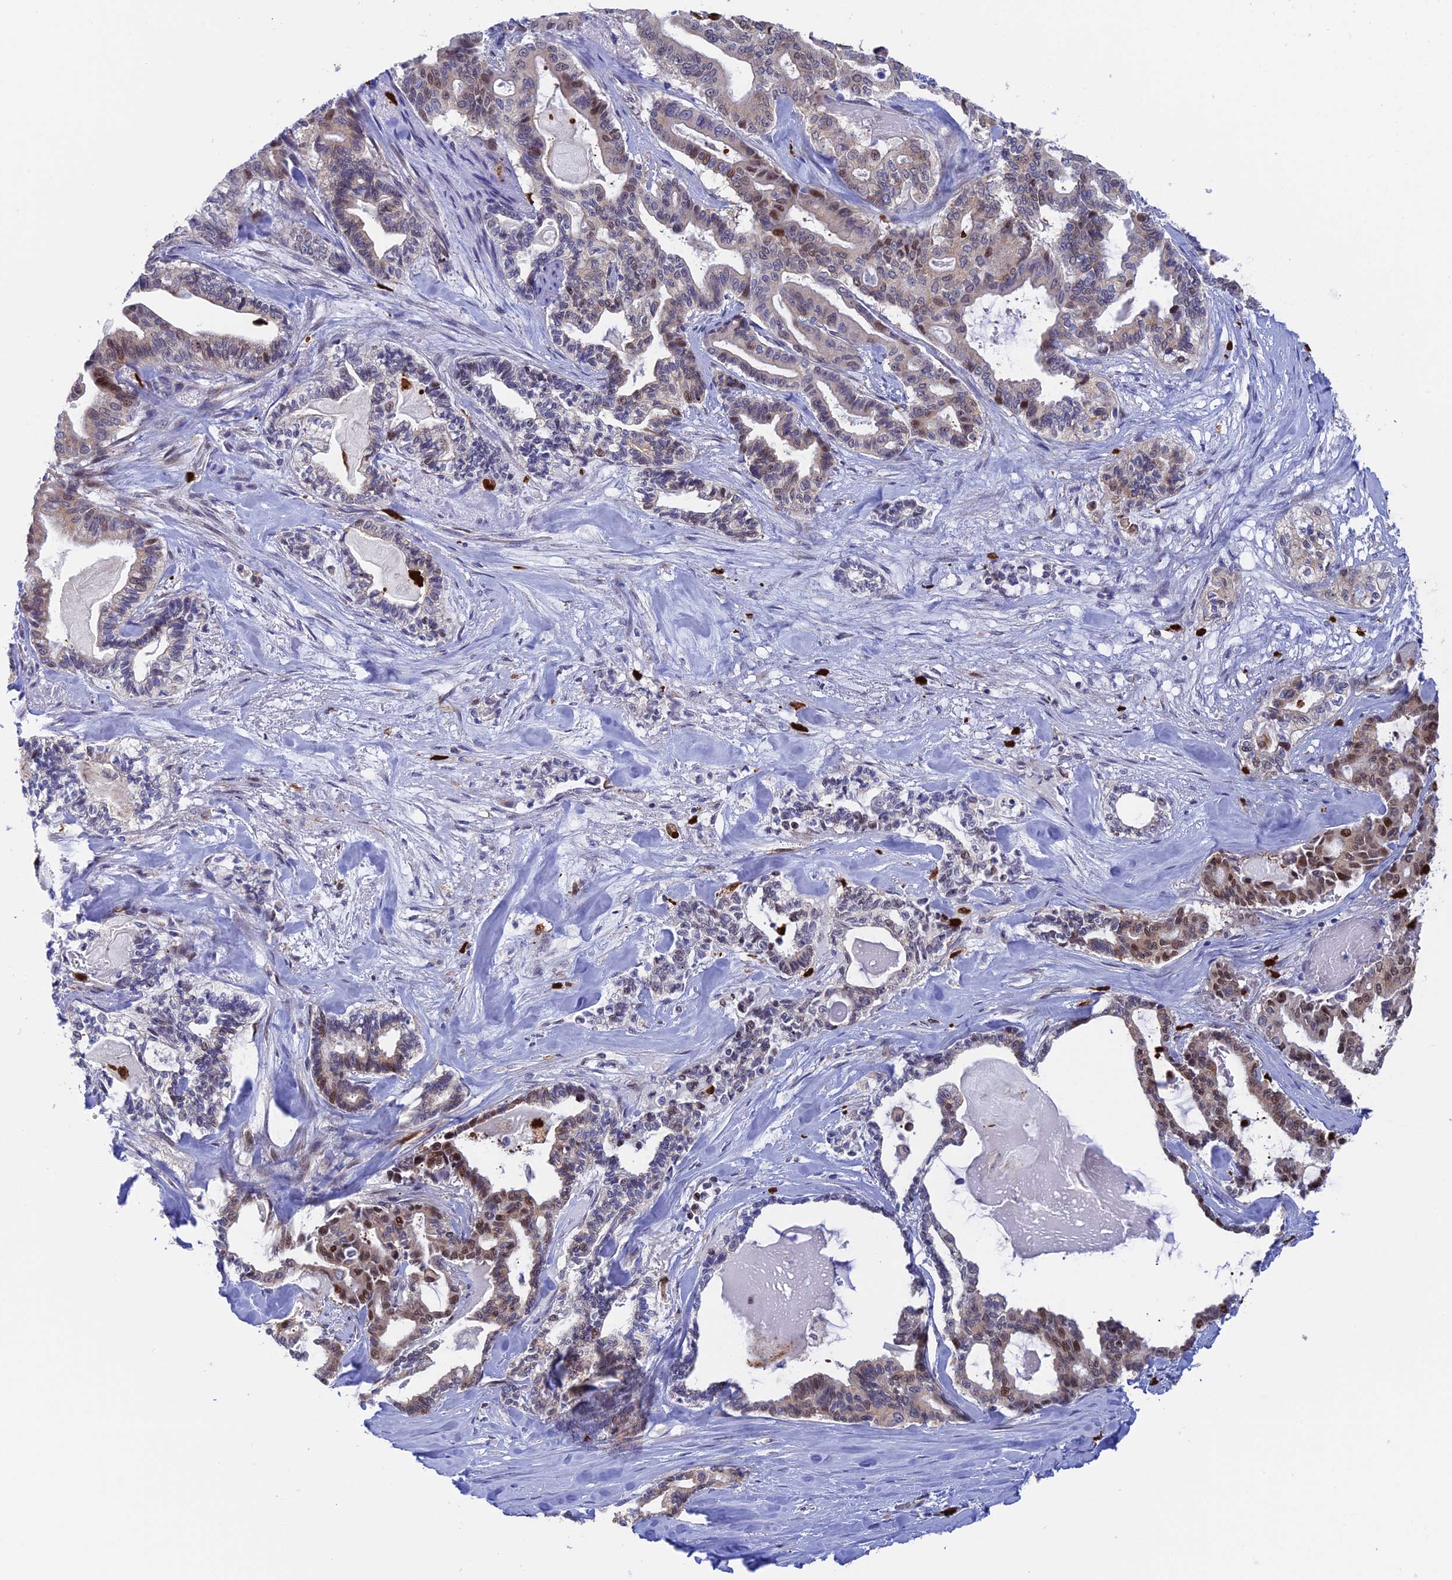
{"staining": {"intensity": "weak", "quantity": "25%-75%", "location": "cytoplasmic/membranous,nuclear"}, "tissue": "pancreatic cancer", "cell_type": "Tumor cells", "image_type": "cancer", "snomed": [{"axis": "morphology", "description": "Adenocarcinoma, NOS"}, {"axis": "topography", "description": "Pancreas"}], "caption": "Immunohistochemistry (IHC) staining of pancreatic cancer (adenocarcinoma), which shows low levels of weak cytoplasmic/membranous and nuclear expression in about 25%-75% of tumor cells indicating weak cytoplasmic/membranous and nuclear protein staining. The staining was performed using DAB (3,3'-diaminobenzidine) (brown) for protein detection and nuclei were counterstained in hematoxylin (blue).", "gene": "SLC26A1", "patient": {"sex": "male", "age": 63}}